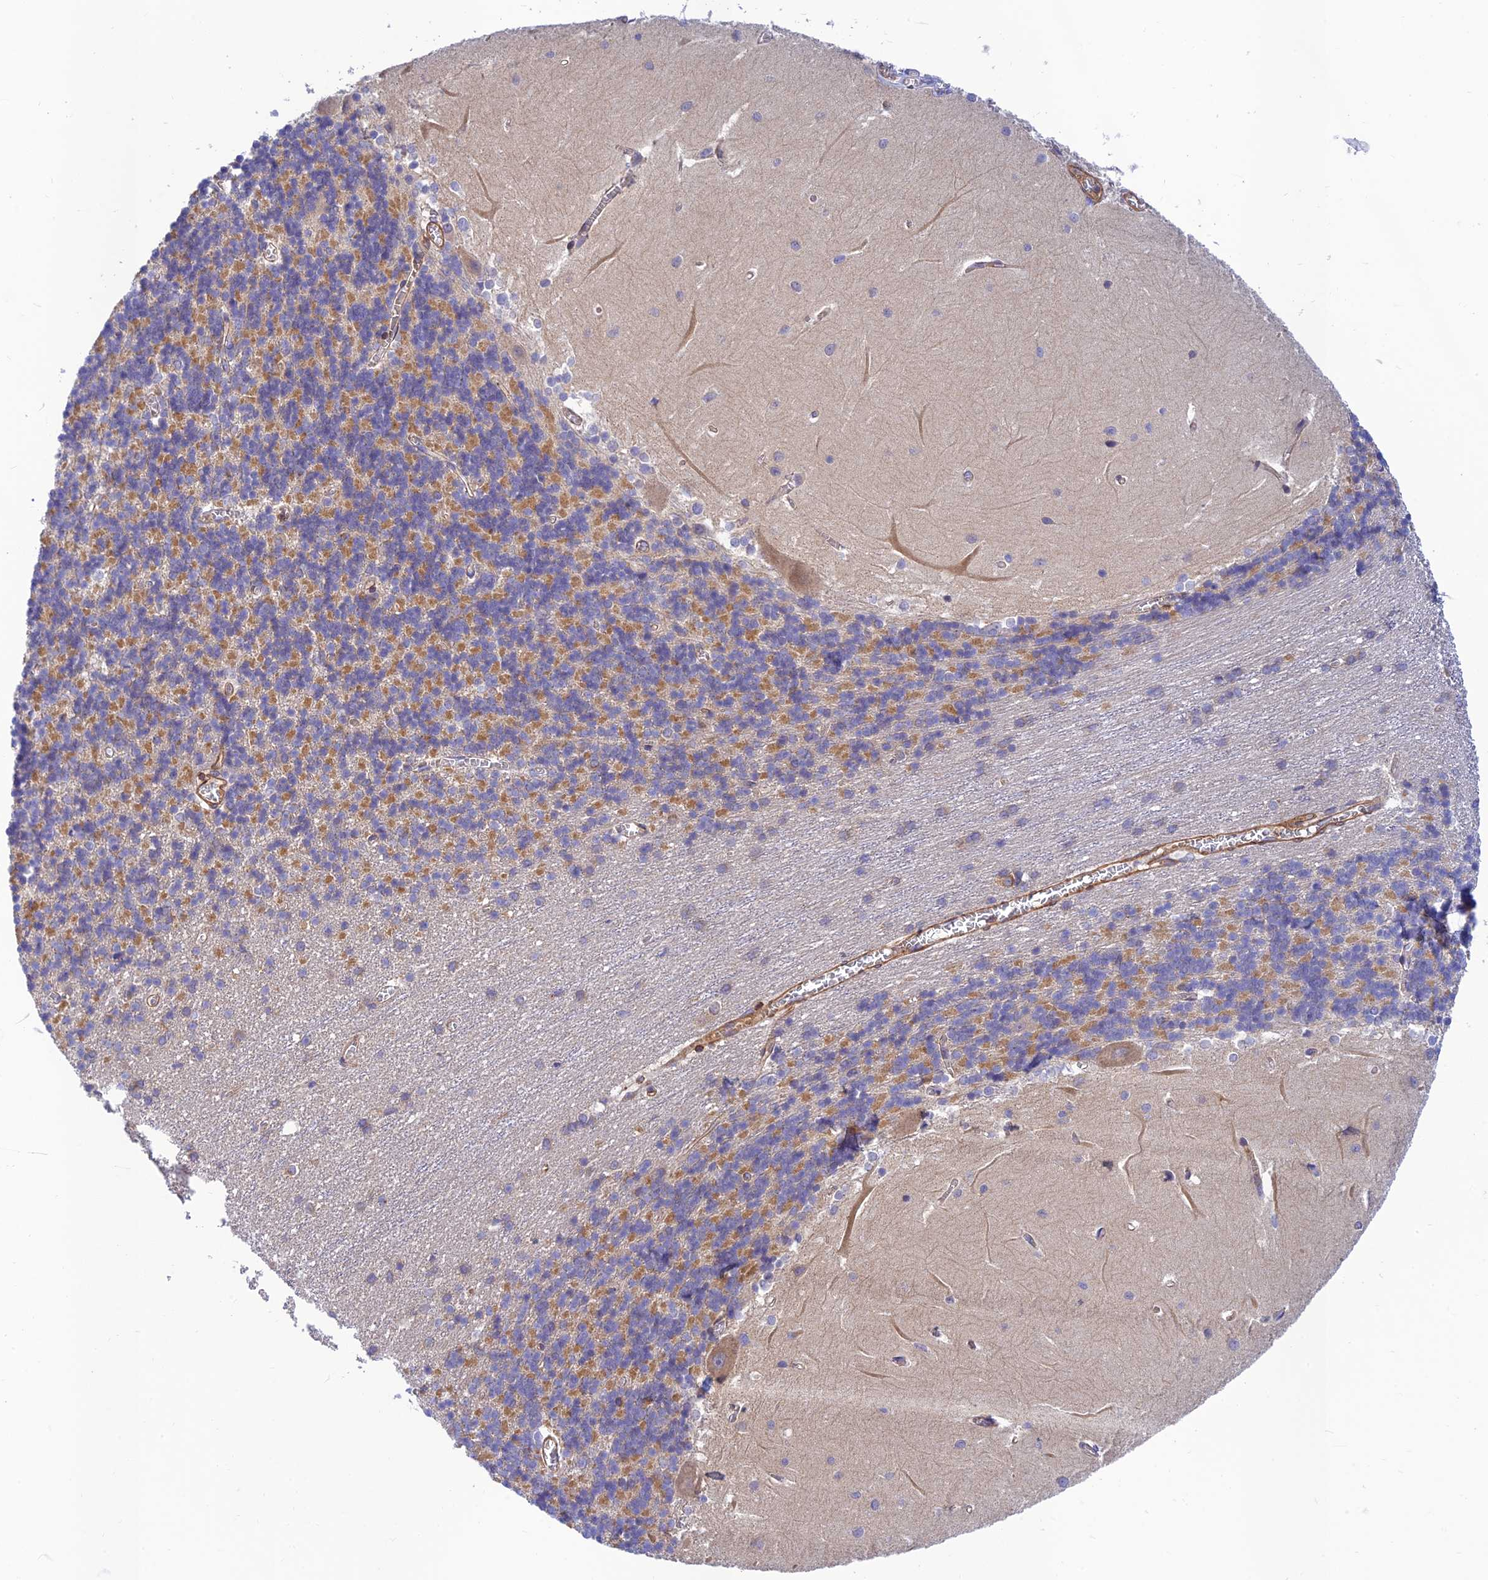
{"staining": {"intensity": "moderate", "quantity": ">75%", "location": "cytoplasmic/membranous"}, "tissue": "cerebellum", "cell_type": "Cells in granular layer", "image_type": "normal", "snomed": [{"axis": "morphology", "description": "Normal tissue, NOS"}, {"axis": "topography", "description": "Cerebellum"}], "caption": "Protein positivity by immunohistochemistry demonstrates moderate cytoplasmic/membranous staining in about >75% of cells in granular layer in benign cerebellum.", "gene": "PPP1R12C", "patient": {"sex": "male", "age": 37}}